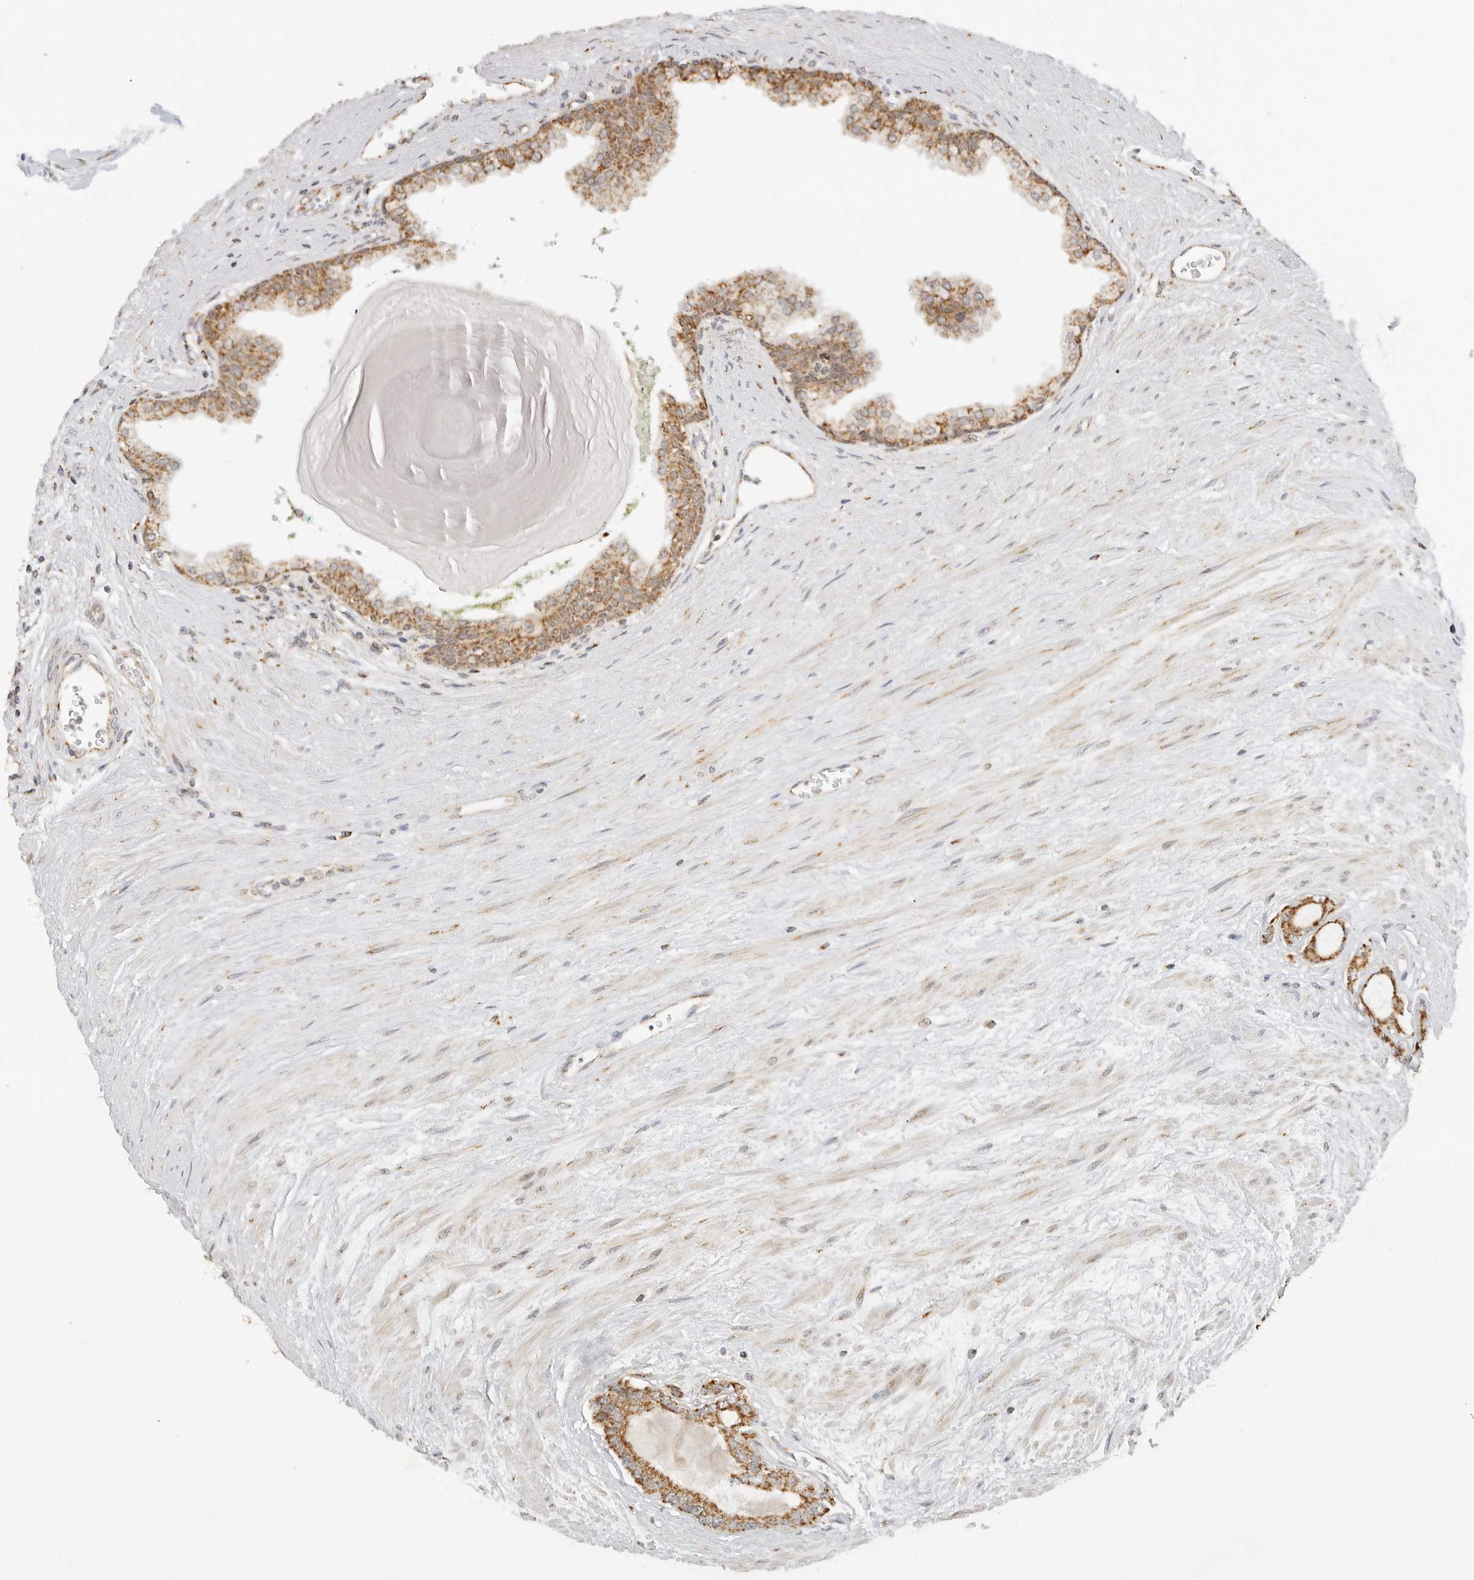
{"staining": {"intensity": "moderate", "quantity": ">75%", "location": "cytoplasmic/membranous"}, "tissue": "prostate cancer", "cell_type": "Tumor cells", "image_type": "cancer", "snomed": [{"axis": "morphology", "description": "Adenocarcinoma, Low grade"}, {"axis": "topography", "description": "Prostate"}], "caption": "This is an image of IHC staining of prostate low-grade adenocarcinoma, which shows moderate staining in the cytoplasmic/membranous of tumor cells.", "gene": "ATL1", "patient": {"sex": "male", "age": 60}}